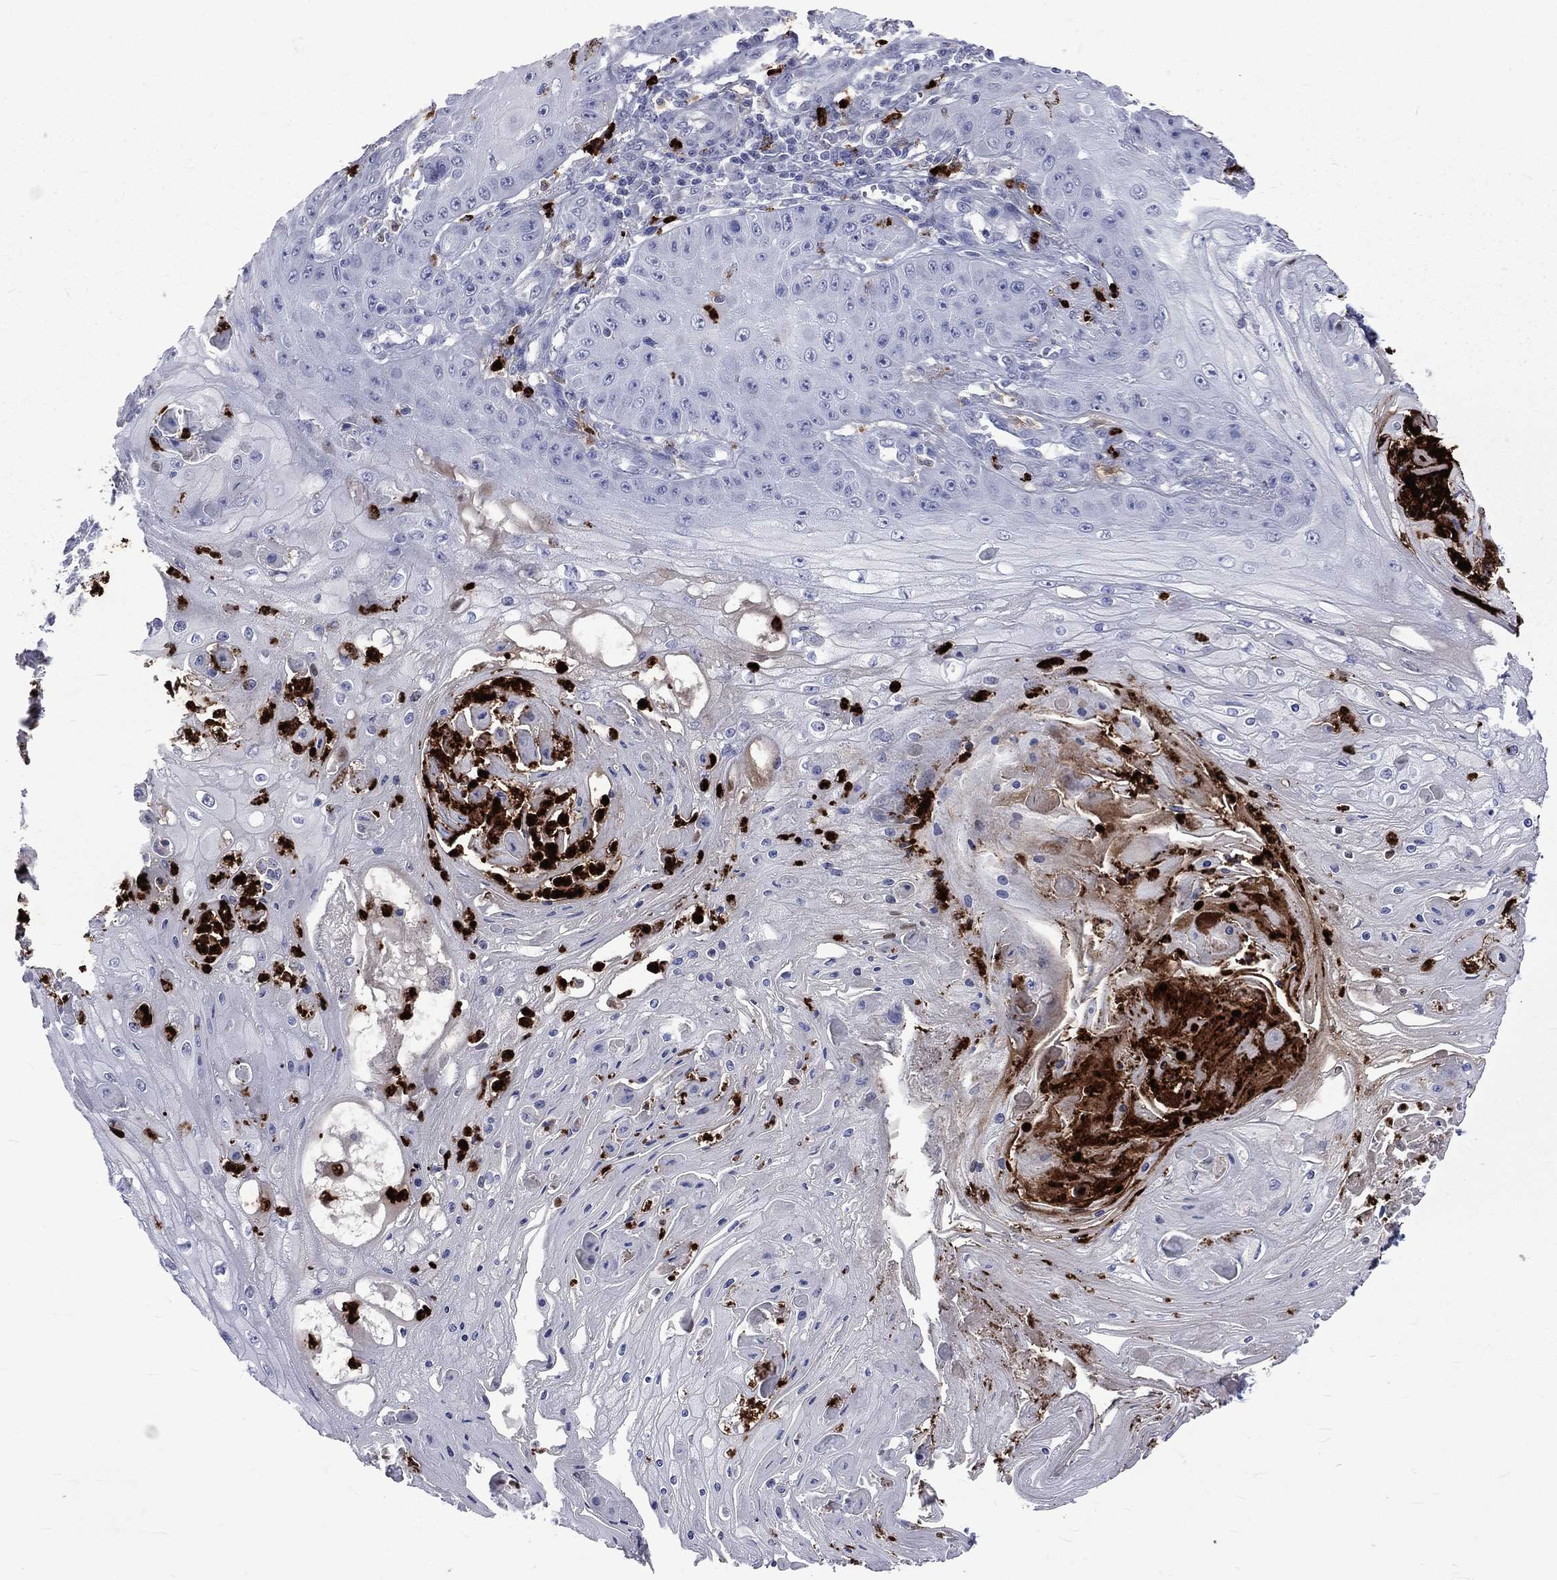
{"staining": {"intensity": "negative", "quantity": "none", "location": "none"}, "tissue": "skin cancer", "cell_type": "Tumor cells", "image_type": "cancer", "snomed": [{"axis": "morphology", "description": "Squamous cell carcinoma, NOS"}, {"axis": "topography", "description": "Skin"}], "caption": "Tumor cells show no significant protein expression in skin squamous cell carcinoma. Nuclei are stained in blue.", "gene": "ELANE", "patient": {"sex": "male", "age": 70}}